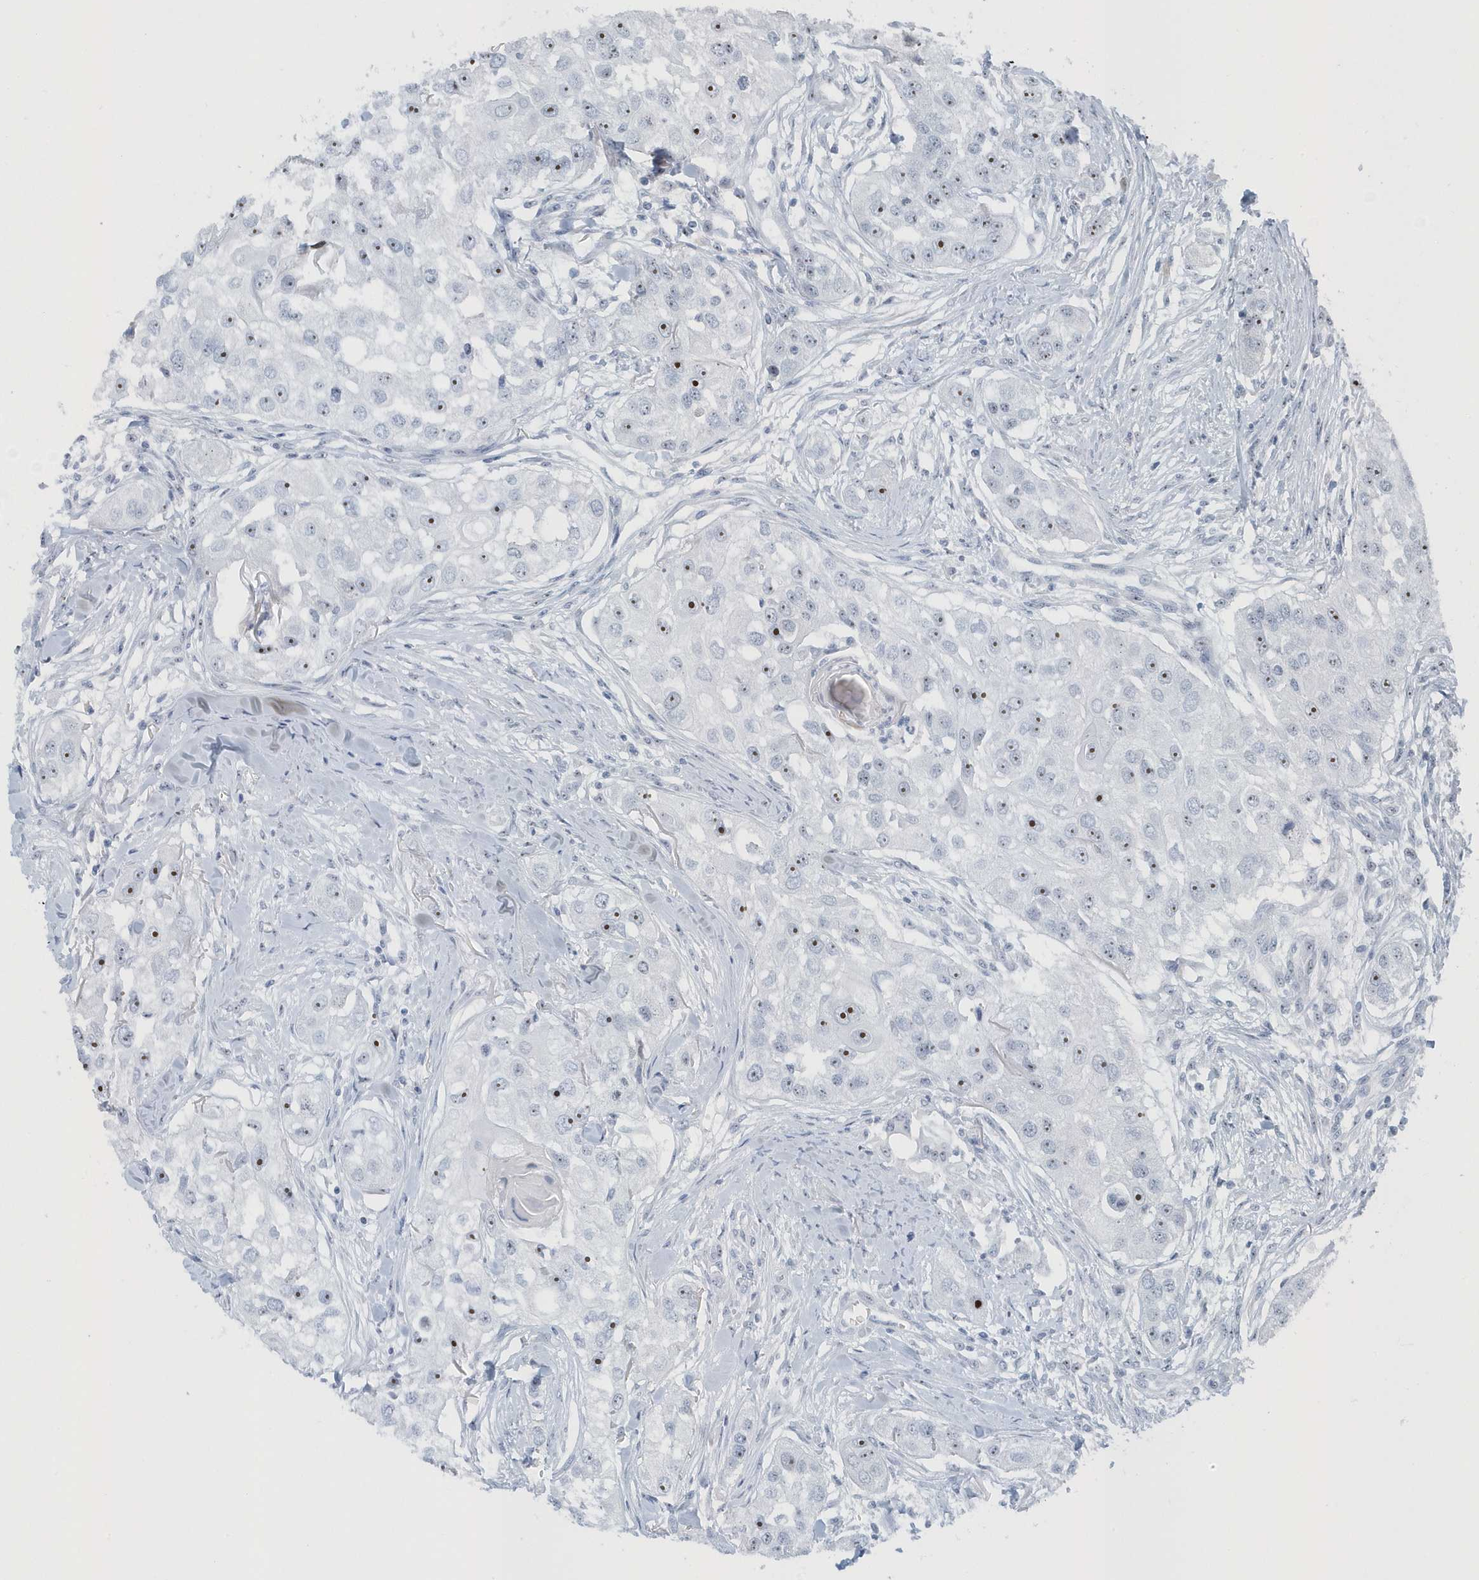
{"staining": {"intensity": "moderate", "quantity": "25%-75%", "location": "nuclear"}, "tissue": "head and neck cancer", "cell_type": "Tumor cells", "image_type": "cancer", "snomed": [{"axis": "morphology", "description": "Normal tissue, NOS"}, {"axis": "morphology", "description": "Squamous cell carcinoma, NOS"}, {"axis": "topography", "description": "Skeletal muscle"}, {"axis": "topography", "description": "Head-Neck"}], "caption": "The photomicrograph shows staining of squamous cell carcinoma (head and neck), revealing moderate nuclear protein positivity (brown color) within tumor cells.", "gene": "RPF2", "patient": {"sex": "male", "age": 51}}